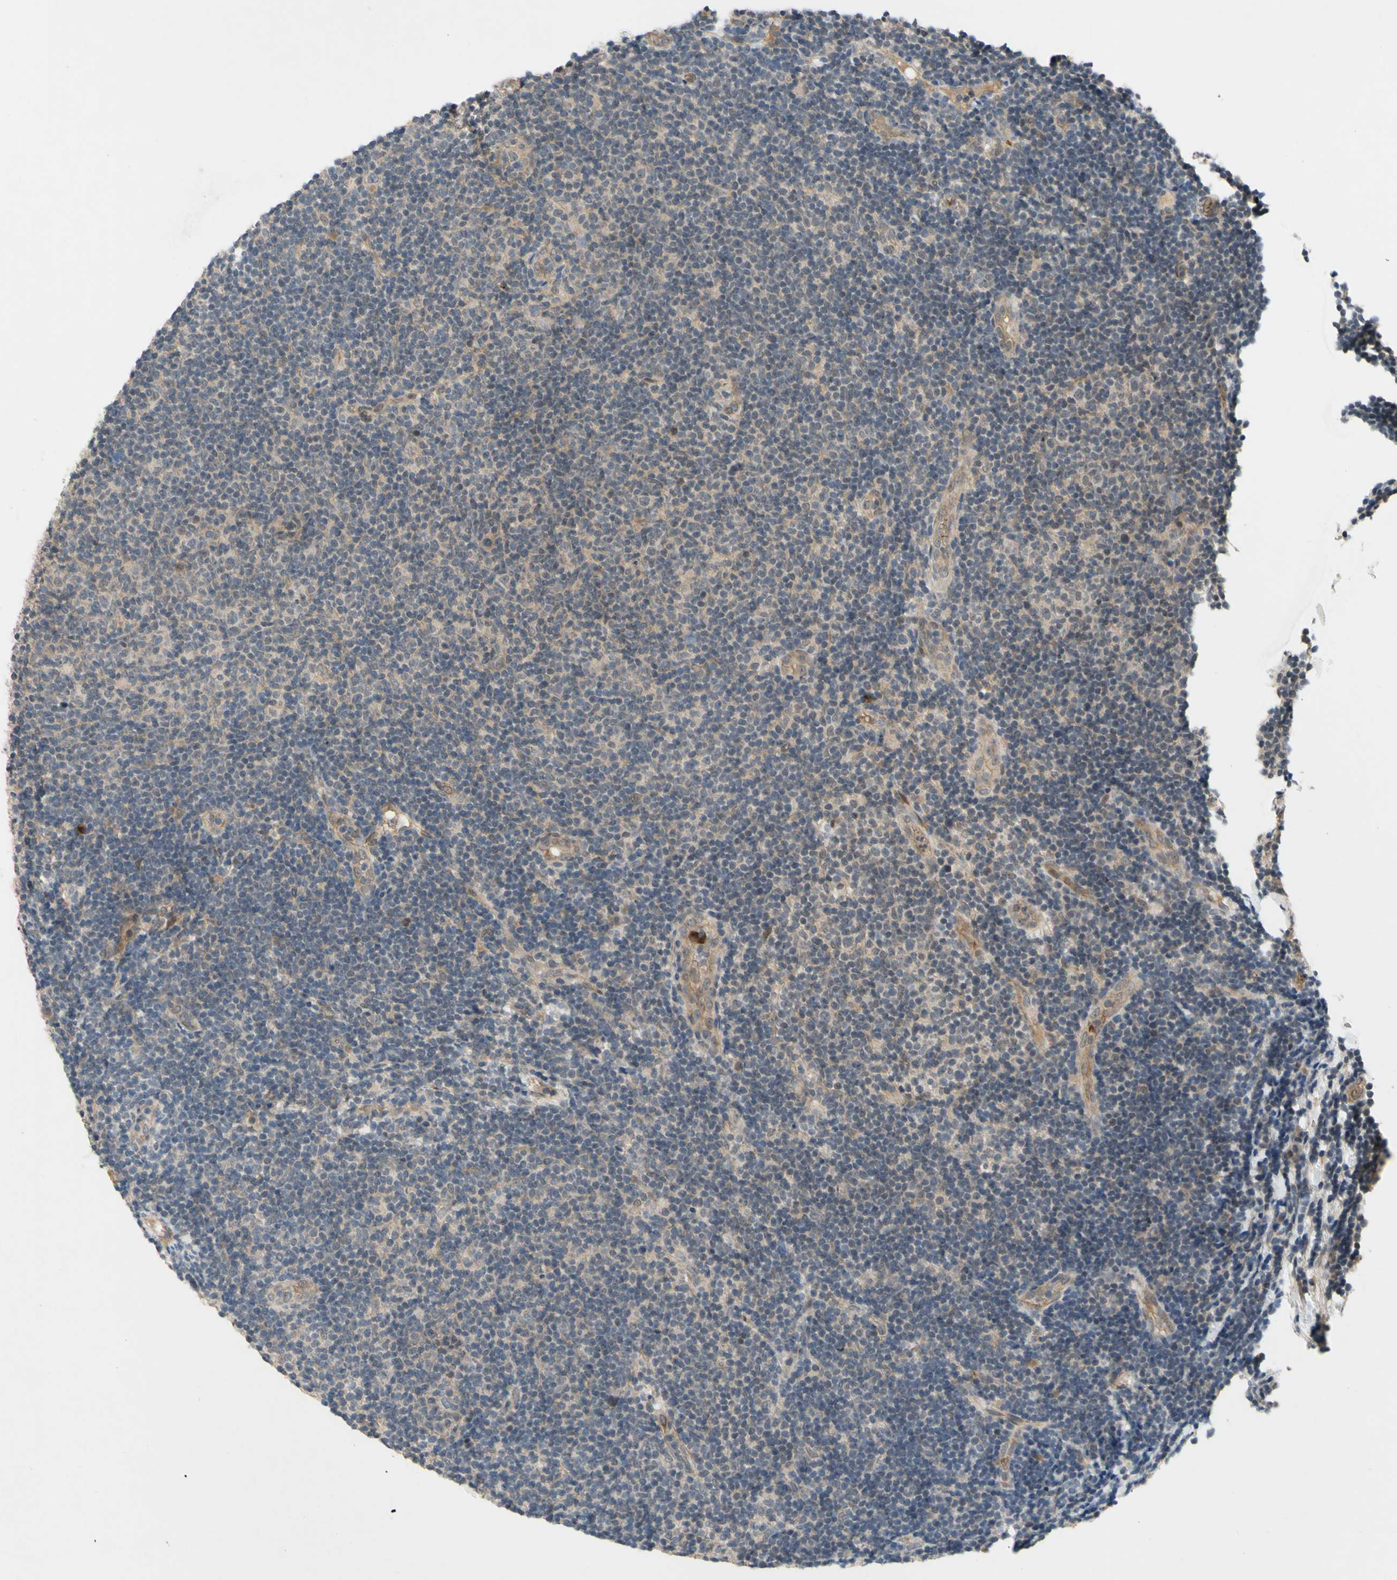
{"staining": {"intensity": "negative", "quantity": "none", "location": "none"}, "tissue": "lymphoma", "cell_type": "Tumor cells", "image_type": "cancer", "snomed": [{"axis": "morphology", "description": "Malignant lymphoma, non-Hodgkin's type, Low grade"}, {"axis": "topography", "description": "Lymph node"}], "caption": "Protein analysis of lymphoma exhibits no significant positivity in tumor cells.", "gene": "ALK", "patient": {"sex": "male", "age": 83}}